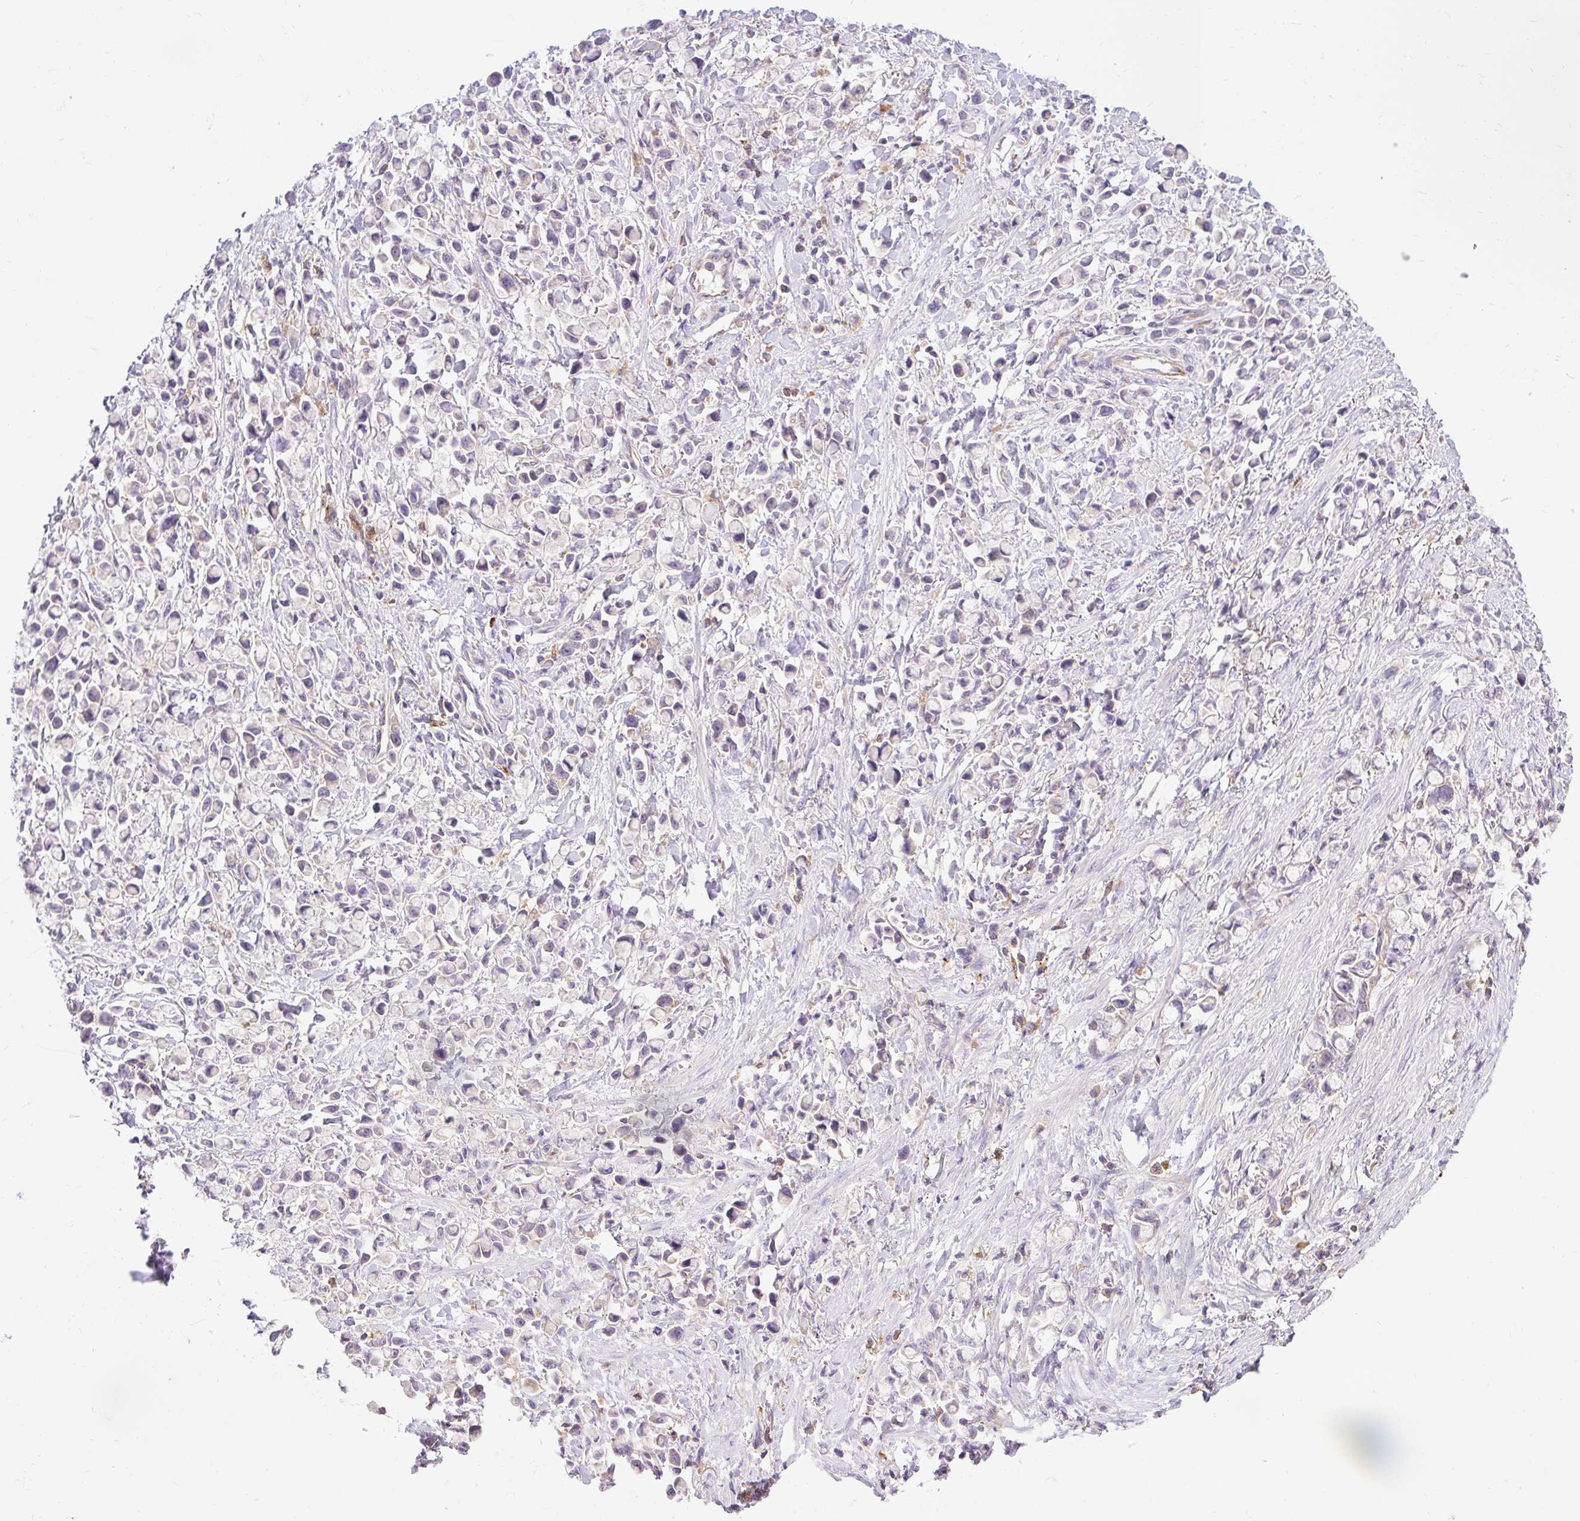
{"staining": {"intensity": "negative", "quantity": "none", "location": "none"}, "tissue": "stomach cancer", "cell_type": "Tumor cells", "image_type": "cancer", "snomed": [{"axis": "morphology", "description": "Adenocarcinoma, NOS"}, {"axis": "topography", "description": "Stomach"}], "caption": "This is a image of immunohistochemistry (IHC) staining of stomach cancer, which shows no positivity in tumor cells.", "gene": "HEXB", "patient": {"sex": "female", "age": 81}}